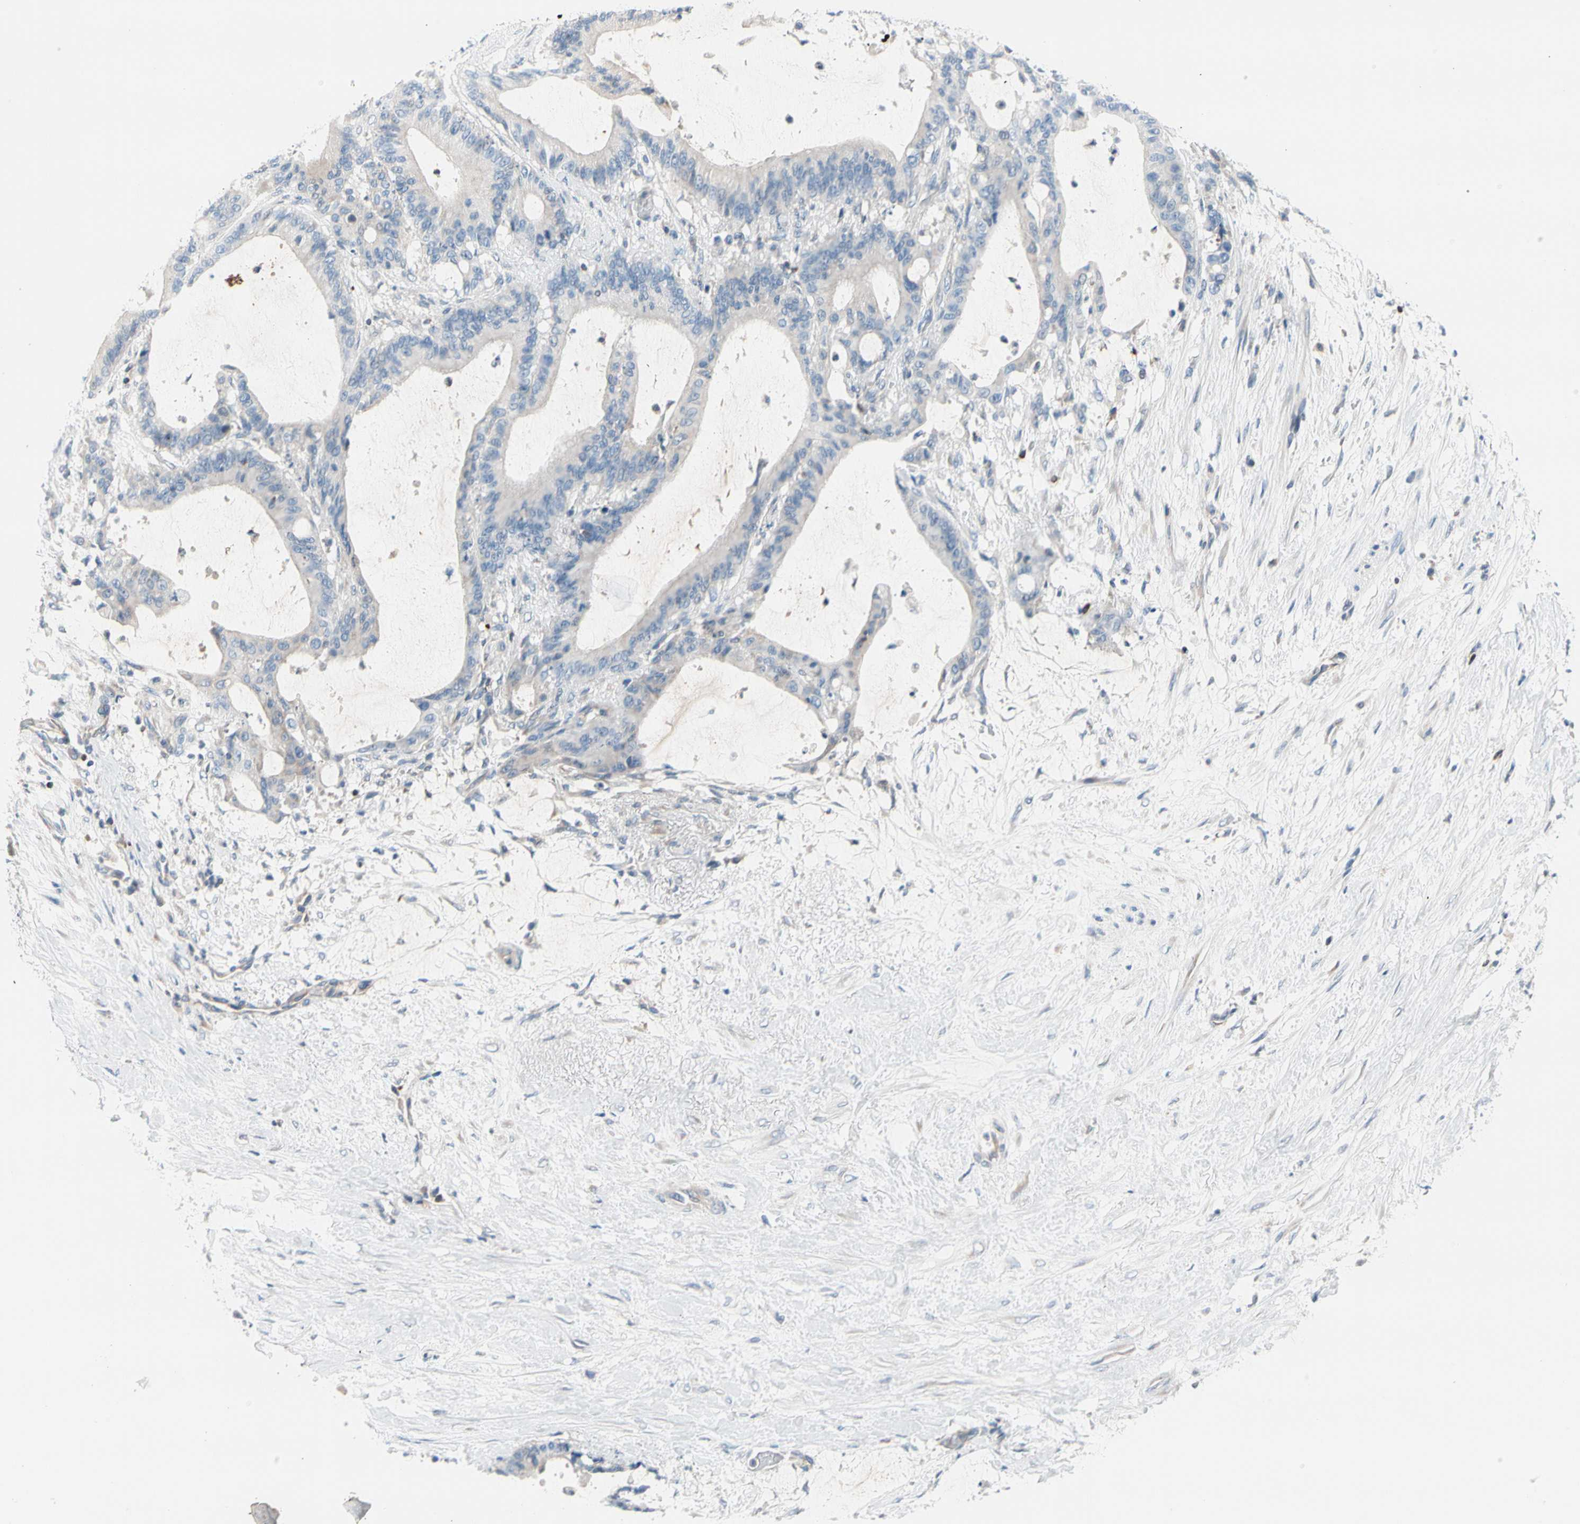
{"staining": {"intensity": "negative", "quantity": "none", "location": "none"}, "tissue": "liver cancer", "cell_type": "Tumor cells", "image_type": "cancer", "snomed": [{"axis": "morphology", "description": "Cholangiocarcinoma"}, {"axis": "topography", "description": "Liver"}], "caption": "Immunohistochemistry of liver cancer (cholangiocarcinoma) exhibits no expression in tumor cells.", "gene": "MAP3K3", "patient": {"sex": "female", "age": 73}}